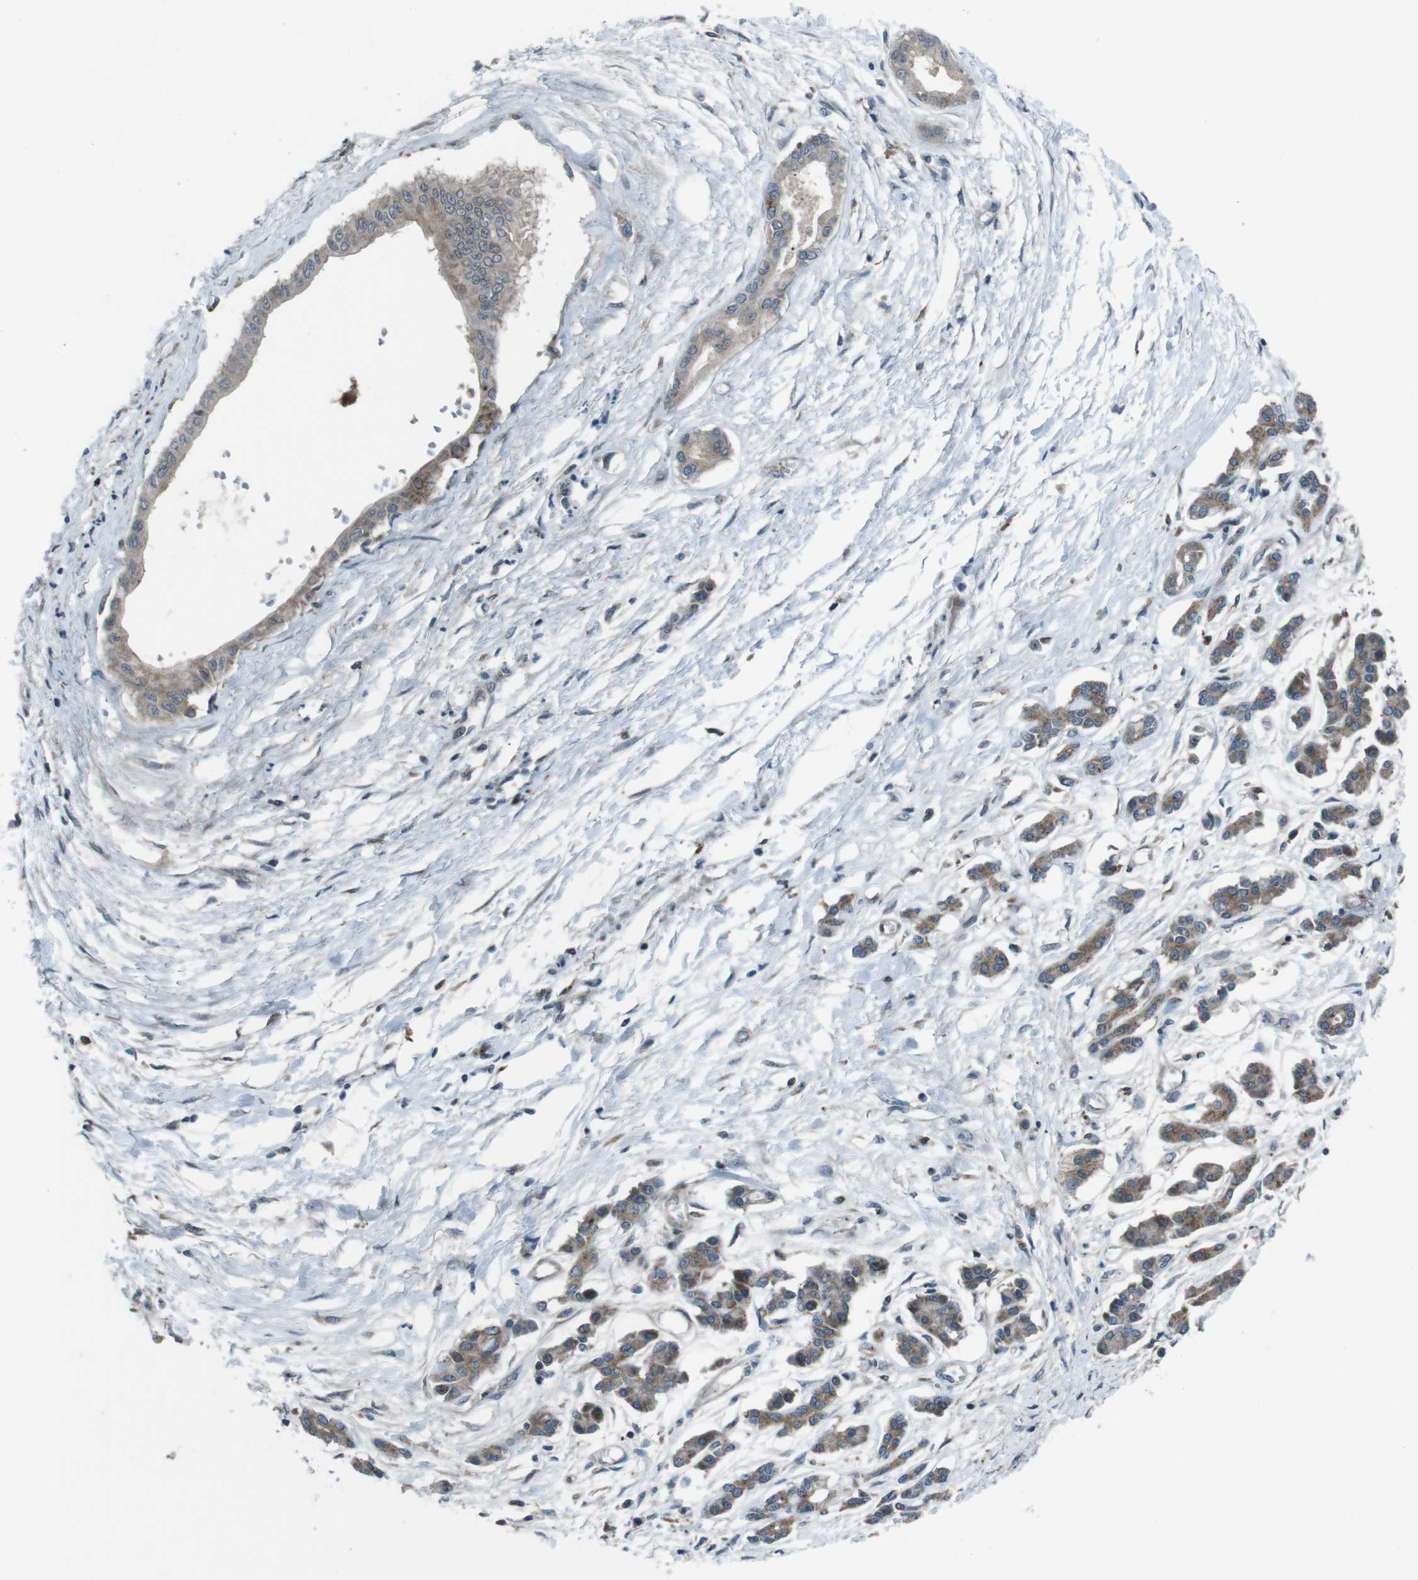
{"staining": {"intensity": "moderate", "quantity": ">75%", "location": "cytoplasmic/membranous"}, "tissue": "pancreatic cancer", "cell_type": "Tumor cells", "image_type": "cancer", "snomed": [{"axis": "morphology", "description": "Adenocarcinoma, NOS"}, {"axis": "topography", "description": "Pancreas"}], "caption": "This is an image of immunohistochemistry (IHC) staining of adenocarcinoma (pancreatic), which shows moderate staining in the cytoplasmic/membranous of tumor cells.", "gene": "SLC27A4", "patient": {"sex": "male", "age": 56}}